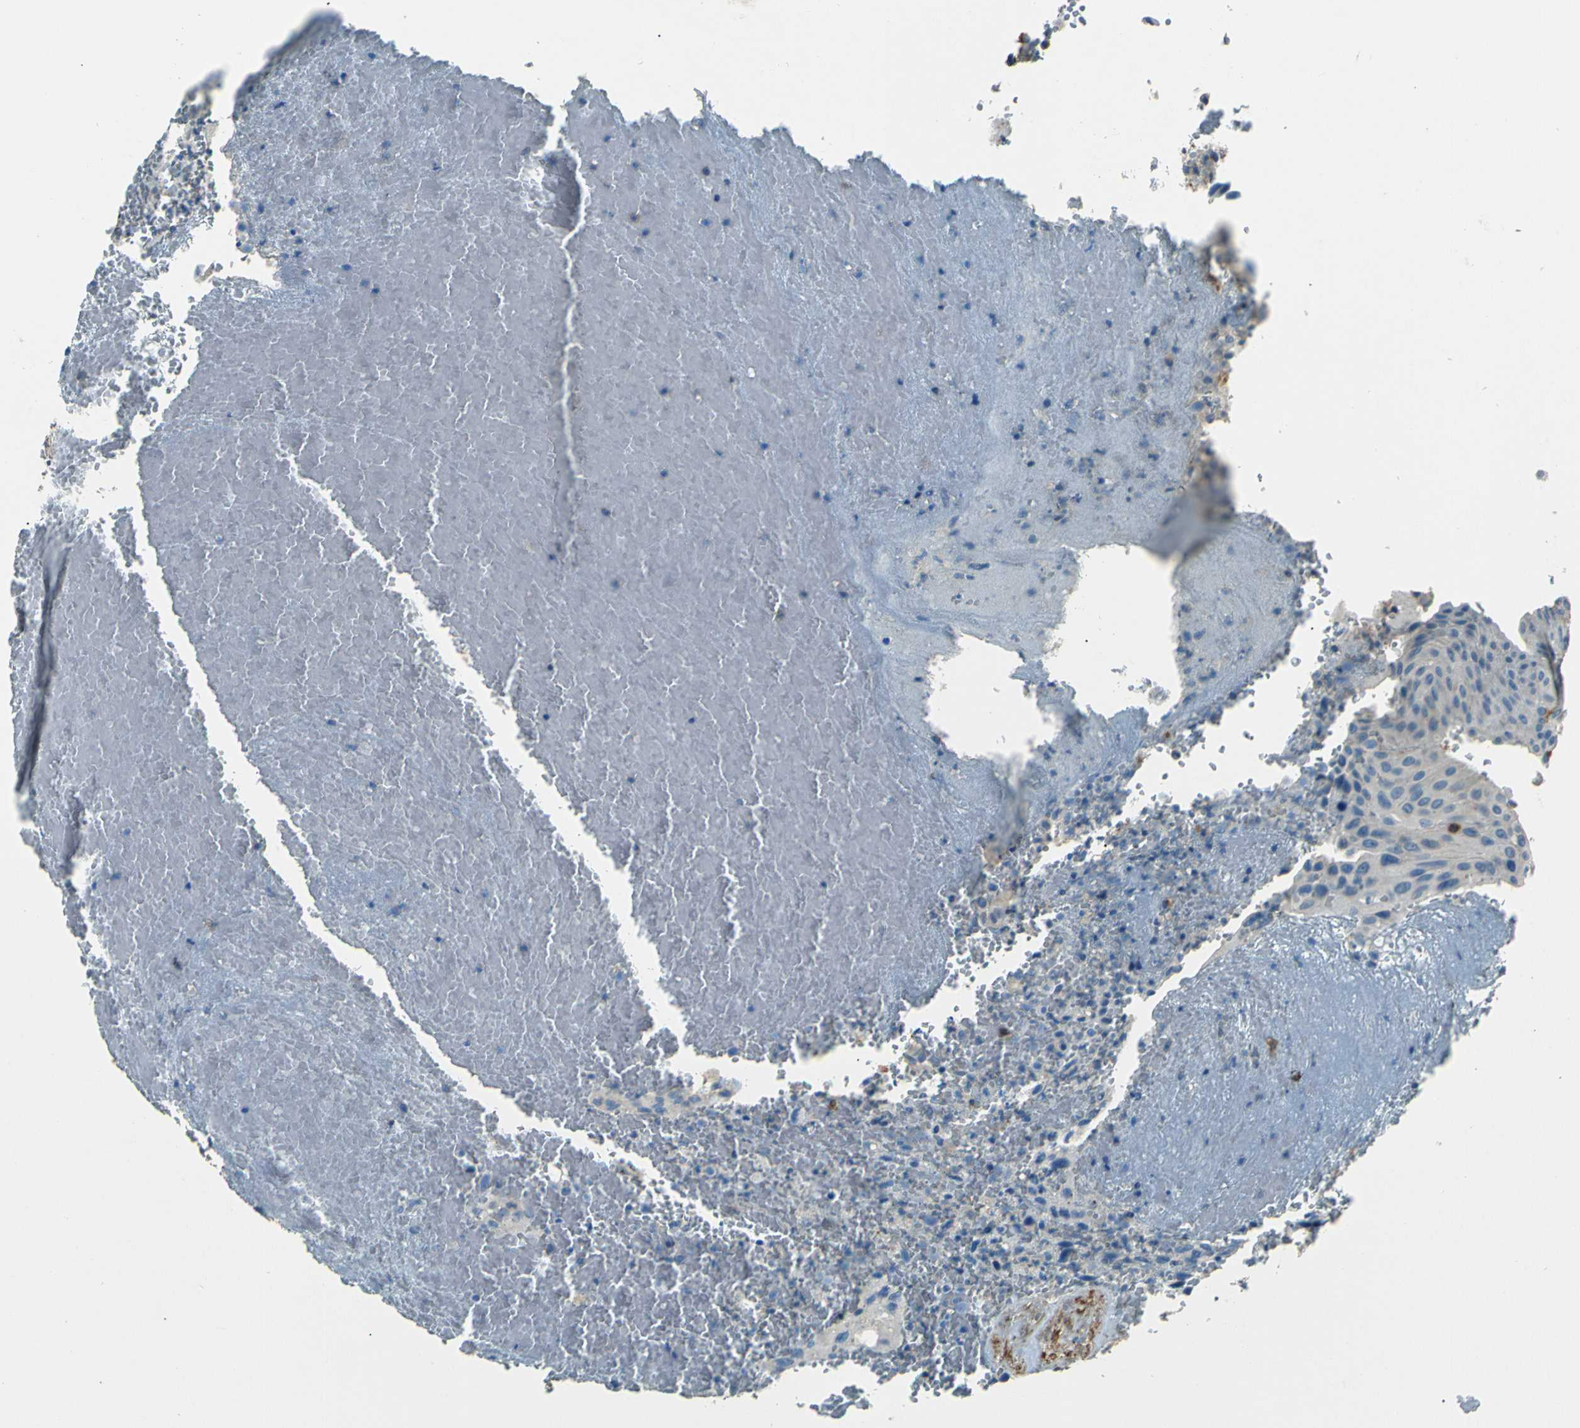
{"staining": {"intensity": "negative", "quantity": "none", "location": "none"}, "tissue": "urothelial cancer", "cell_type": "Tumor cells", "image_type": "cancer", "snomed": [{"axis": "morphology", "description": "Urothelial carcinoma, High grade"}, {"axis": "topography", "description": "Urinary bladder"}], "caption": "An IHC photomicrograph of urothelial cancer is shown. There is no staining in tumor cells of urothelial cancer. Brightfield microscopy of IHC stained with DAB (3,3'-diaminobenzidine) (brown) and hematoxylin (blue), captured at high magnification.", "gene": "ENTPD1", "patient": {"sex": "male", "age": 66}}